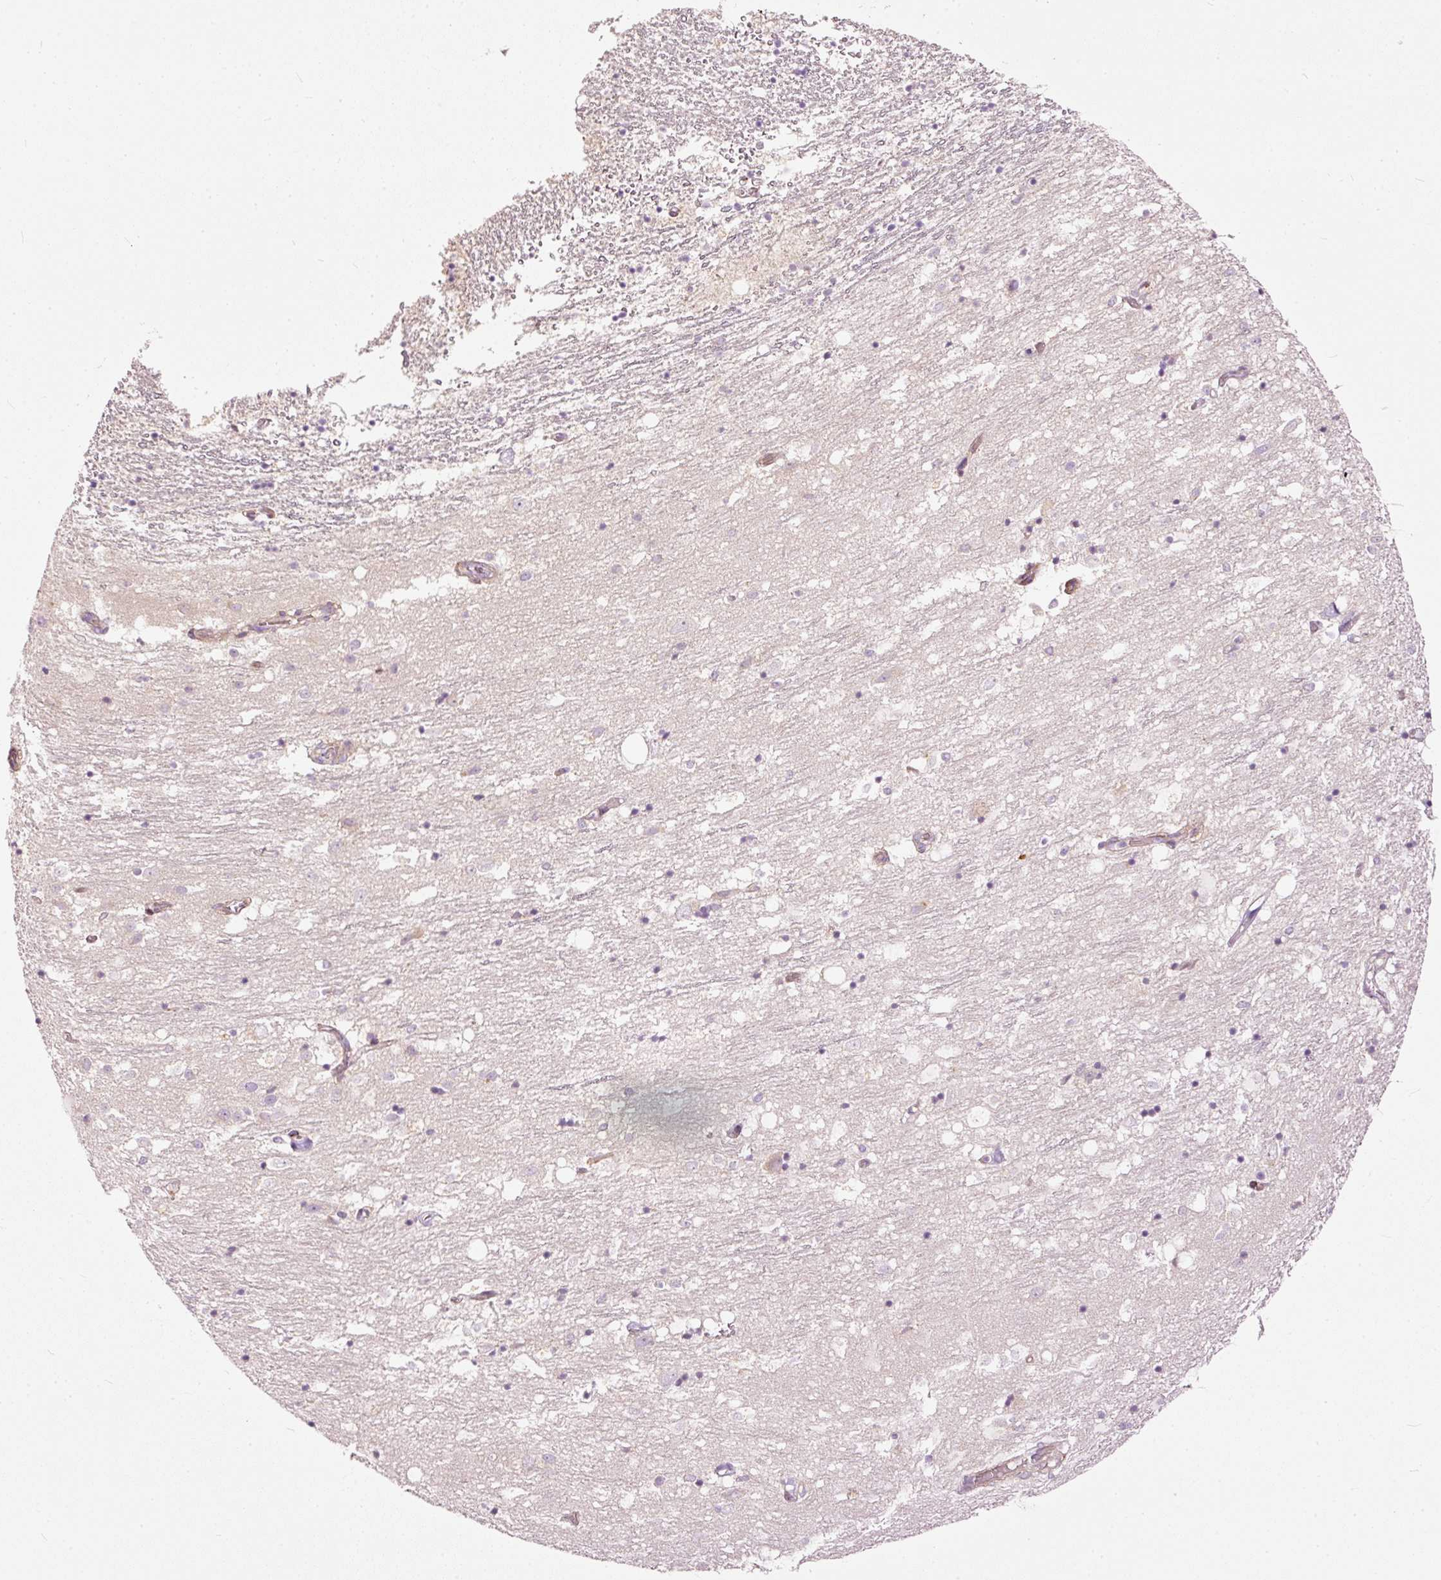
{"staining": {"intensity": "moderate", "quantity": "<25%", "location": "cytoplasmic/membranous"}, "tissue": "caudate", "cell_type": "Glial cells", "image_type": "normal", "snomed": [{"axis": "morphology", "description": "Normal tissue, NOS"}, {"axis": "topography", "description": "Lateral ventricle wall"}], "caption": "Caudate stained with a brown dye shows moderate cytoplasmic/membranous positive staining in about <25% of glial cells.", "gene": "PAQR9", "patient": {"sex": "male", "age": 58}}